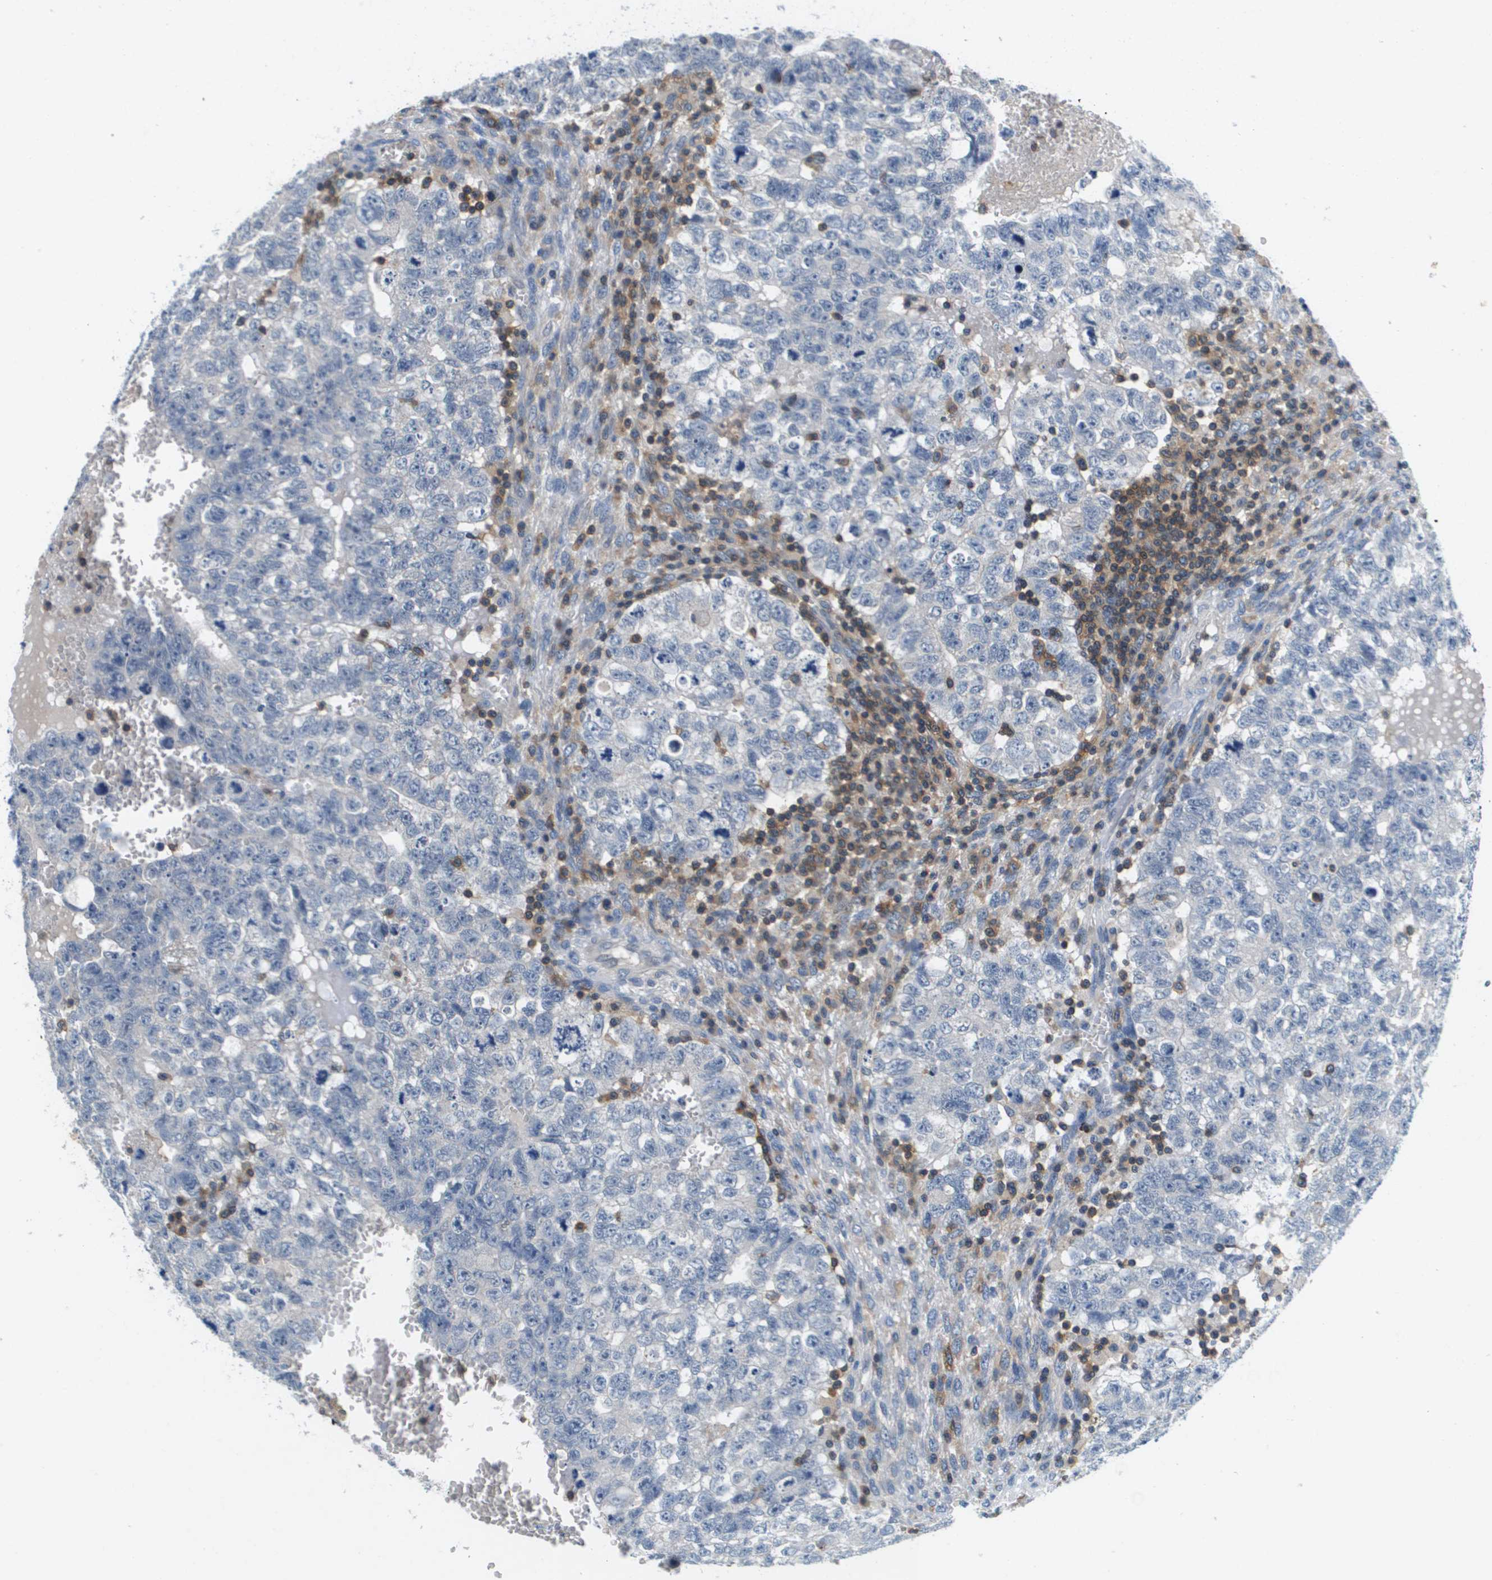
{"staining": {"intensity": "negative", "quantity": "none", "location": "none"}, "tissue": "testis cancer", "cell_type": "Tumor cells", "image_type": "cancer", "snomed": [{"axis": "morphology", "description": "Seminoma, NOS"}, {"axis": "morphology", "description": "Carcinoma, Embryonal, NOS"}, {"axis": "topography", "description": "Testis"}], "caption": "A high-resolution histopathology image shows immunohistochemistry (IHC) staining of testis cancer, which displays no significant positivity in tumor cells.", "gene": "KCNQ5", "patient": {"sex": "male", "age": 38}}